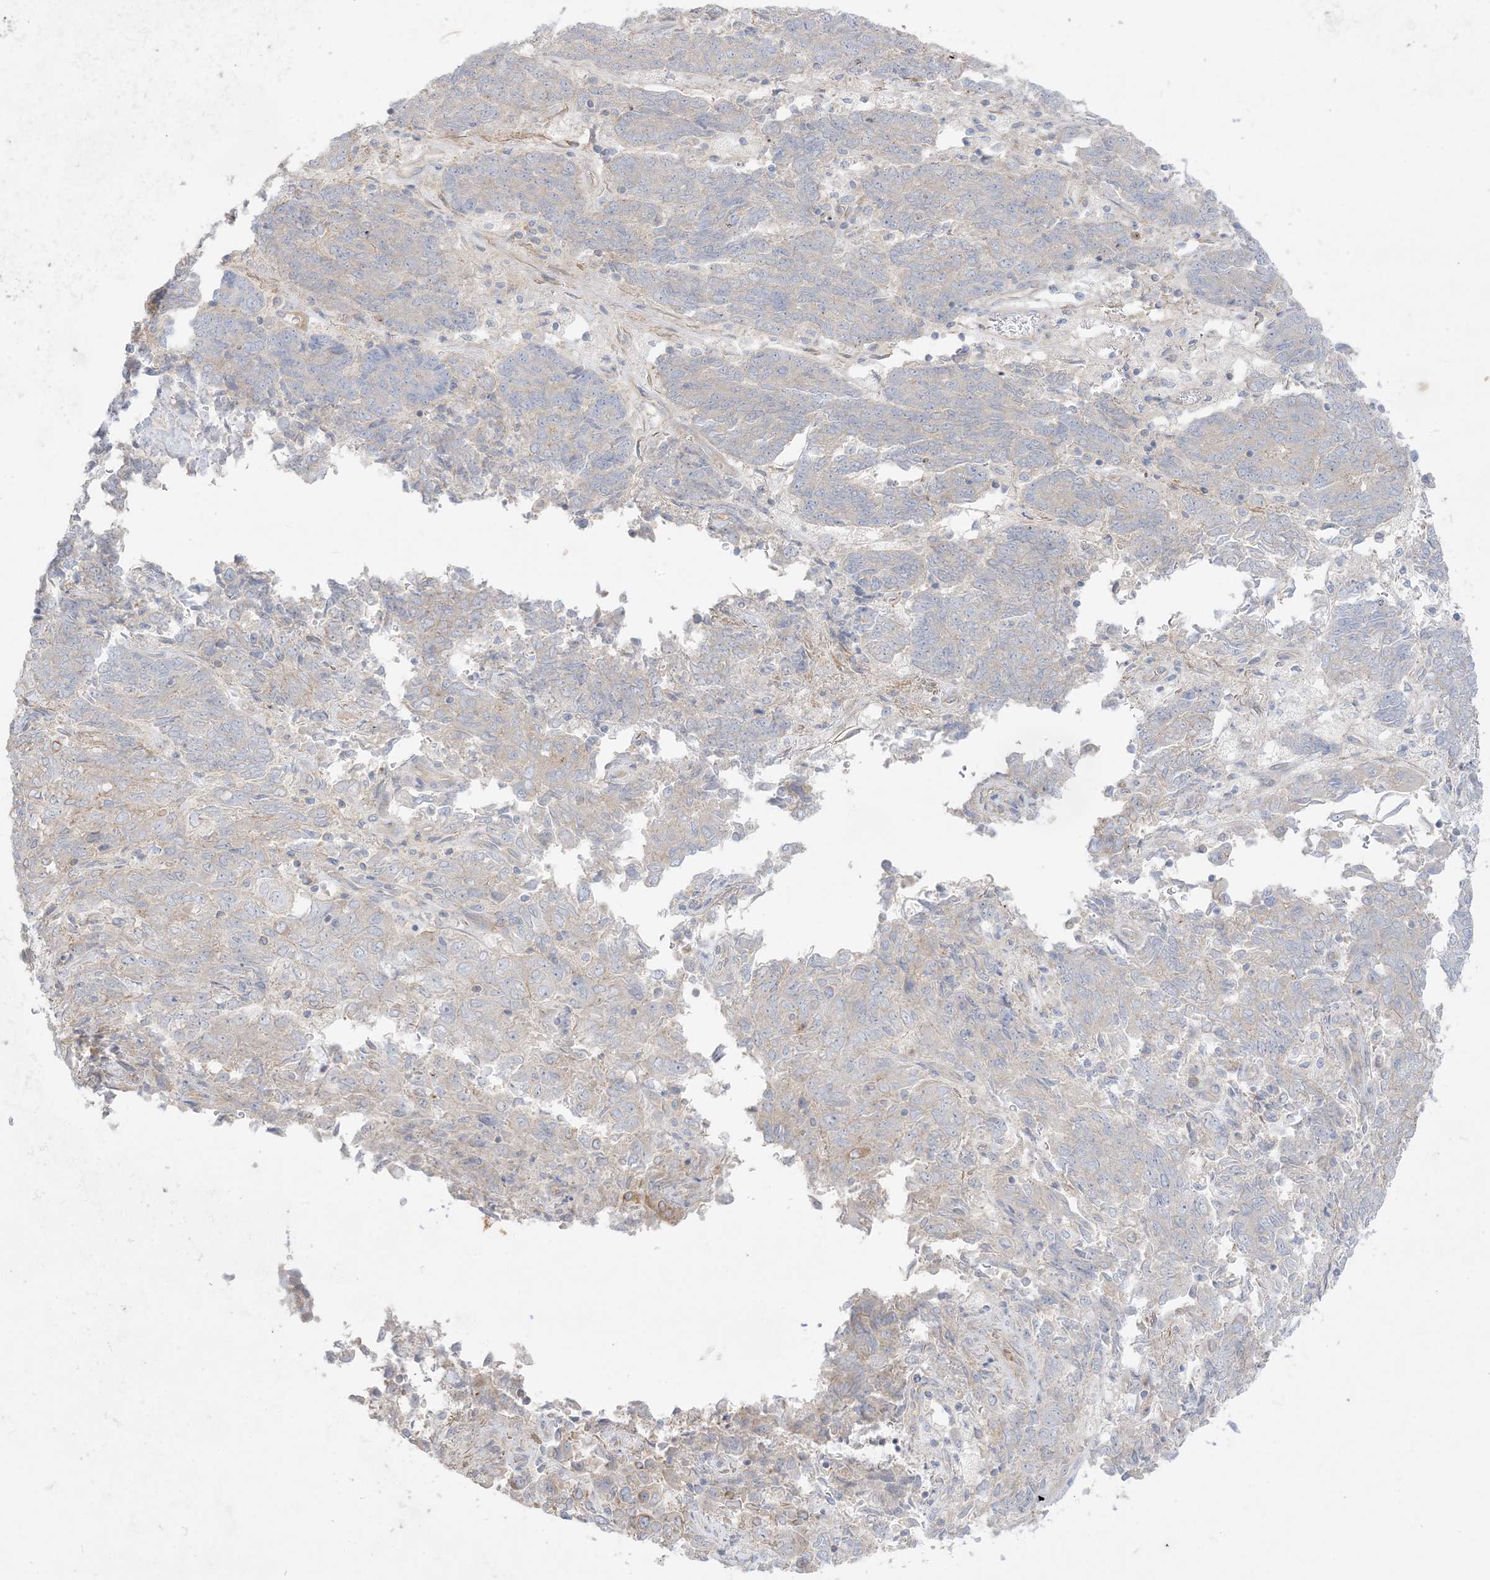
{"staining": {"intensity": "negative", "quantity": "none", "location": "none"}, "tissue": "endometrial cancer", "cell_type": "Tumor cells", "image_type": "cancer", "snomed": [{"axis": "morphology", "description": "Adenocarcinoma, NOS"}, {"axis": "topography", "description": "Endometrium"}], "caption": "Tumor cells are negative for brown protein staining in endometrial adenocarcinoma.", "gene": "ARHGEF9", "patient": {"sex": "female", "age": 80}}